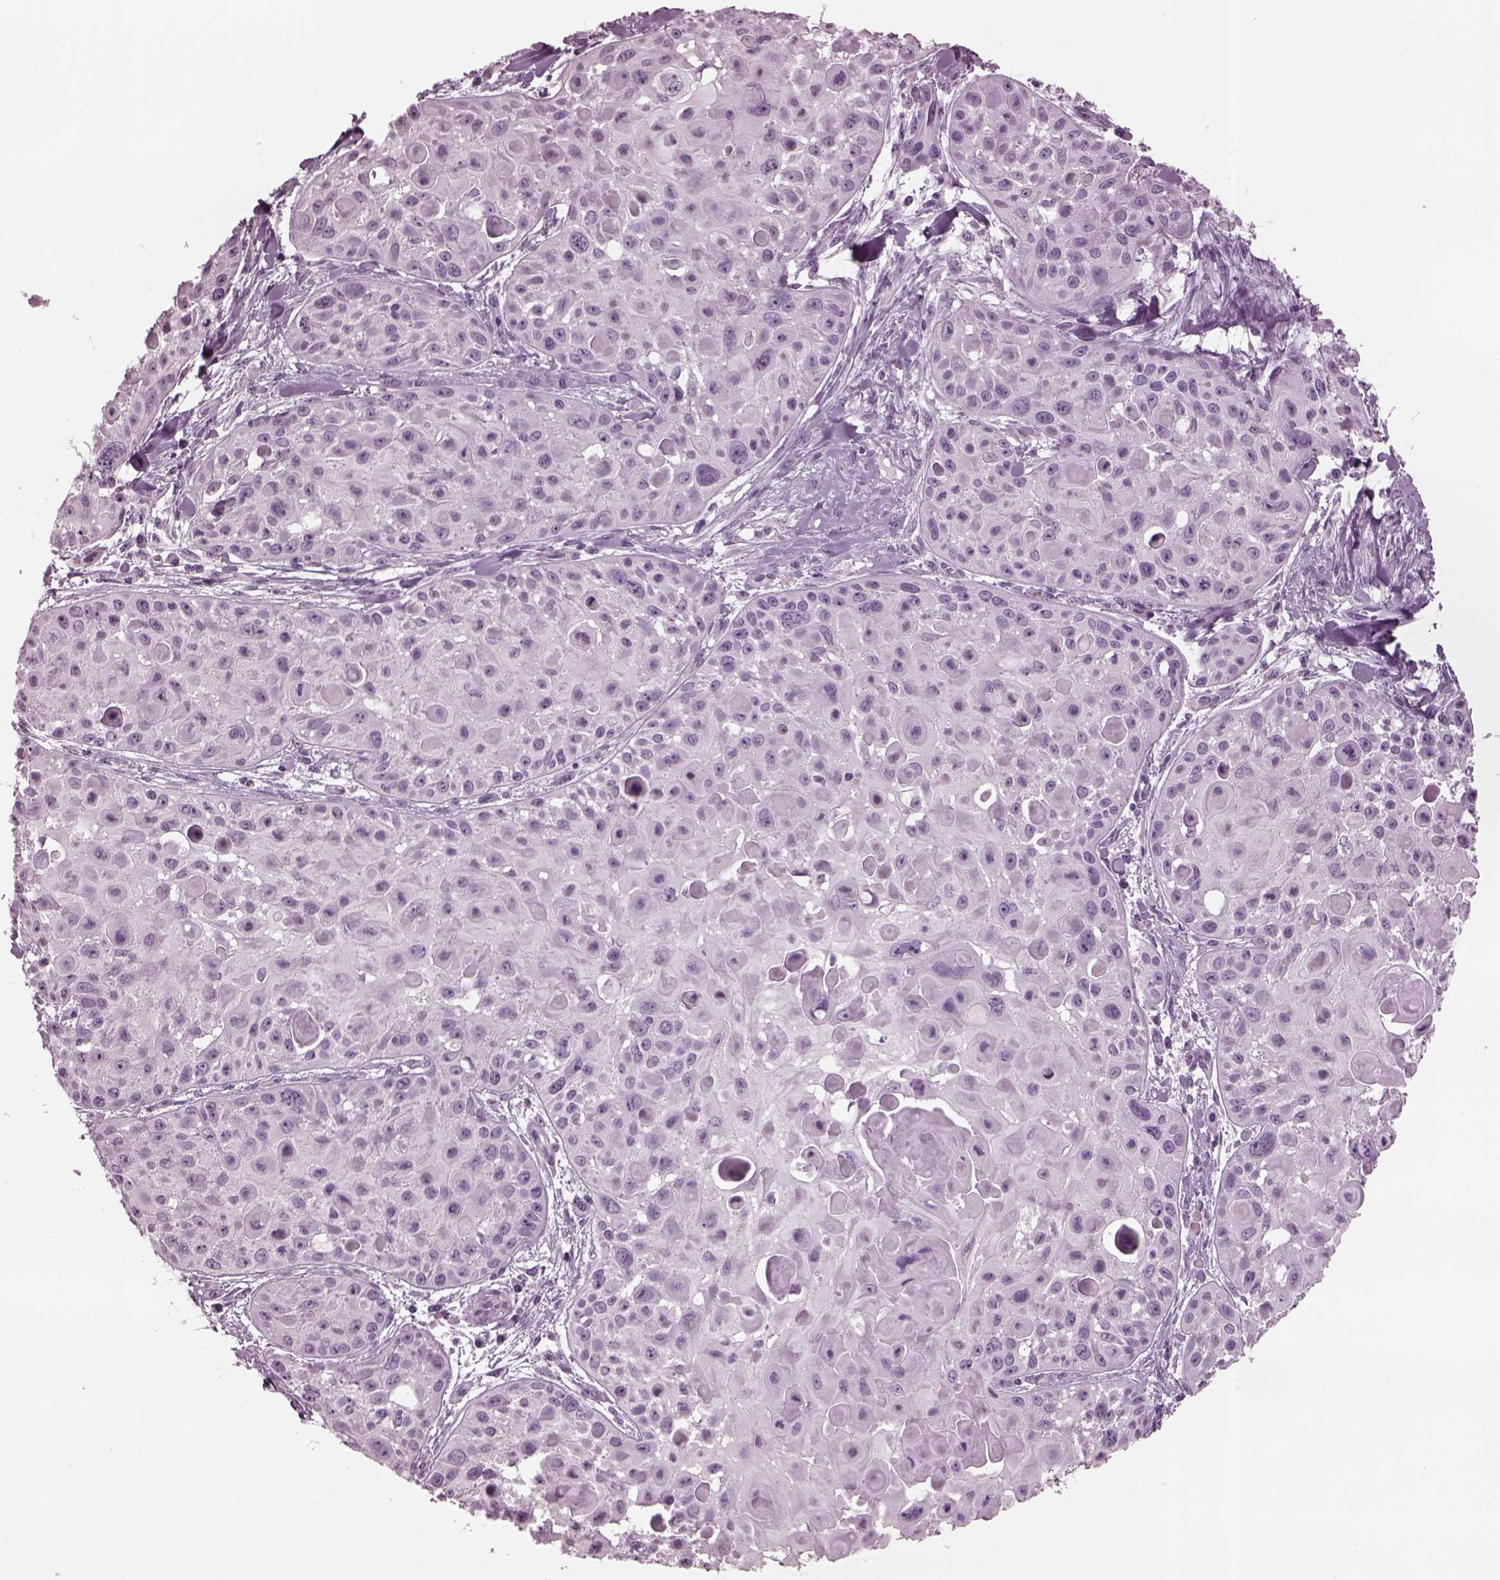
{"staining": {"intensity": "negative", "quantity": "none", "location": "none"}, "tissue": "skin cancer", "cell_type": "Tumor cells", "image_type": "cancer", "snomed": [{"axis": "morphology", "description": "Squamous cell carcinoma, NOS"}, {"axis": "topography", "description": "Skin"}, {"axis": "topography", "description": "Anal"}], "caption": "Protein analysis of squamous cell carcinoma (skin) demonstrates no significant staining in tumor cells.", "gene": "TPPP2", "patient": {"sex": "female", "age": 75}}